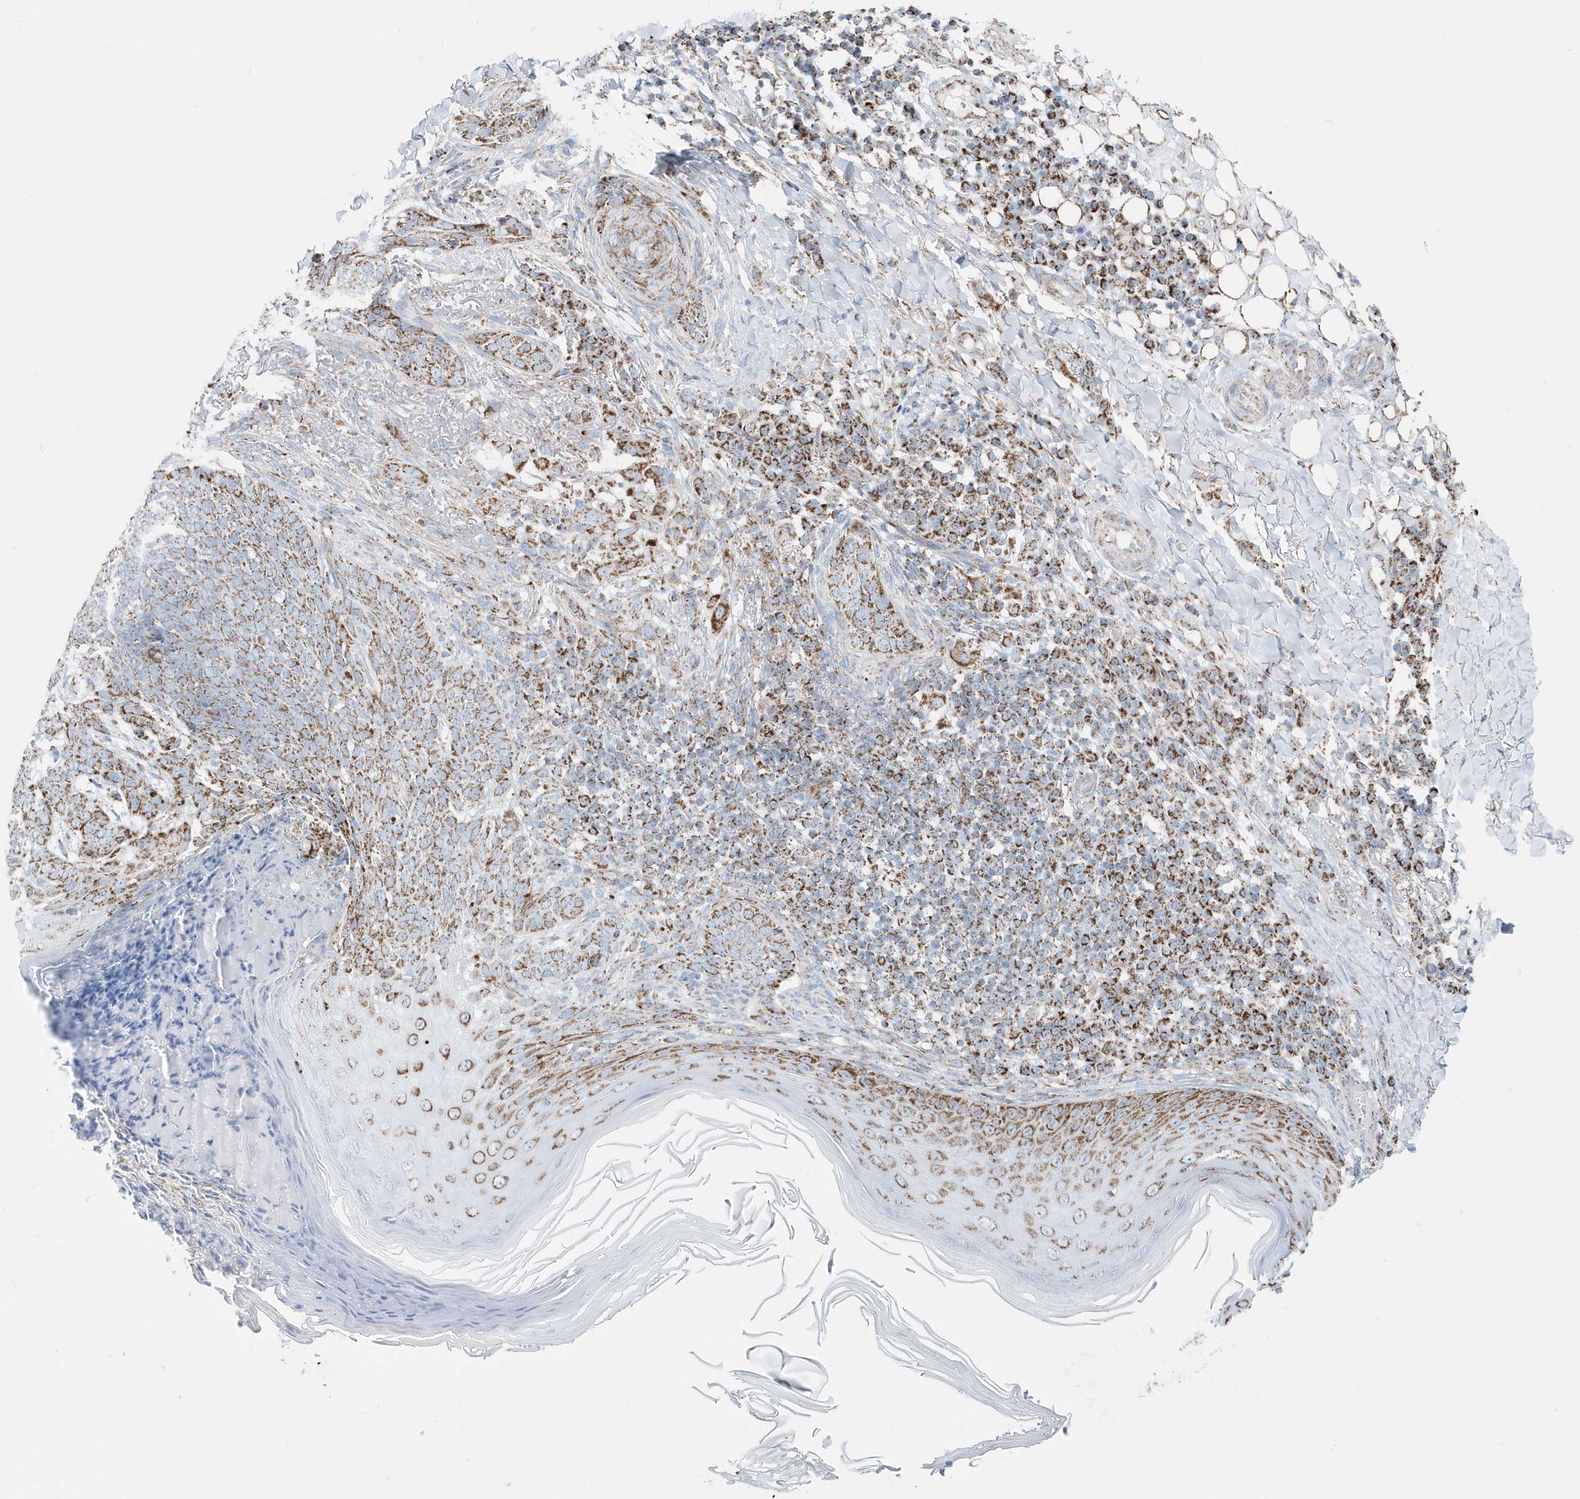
{"staining": {"intensity": "moderate", "quantity": ">75%", "location": "cytoplasmic/membranous"}, "tissue": "skin cancer", "cell_type": "Tumor cells", "image_type": "cancer", "snomed": [{"axis": "morphology", "description": "Basal cell carcinoma"}, {"axis": "topography", "description": "Skin"}], "caption": "Skin cancer (basal cell carcinoma) stained with a brown dye demonstrates moderate cytoplasmic/membranous positive positivity in about >75% of tumor cells.", "gene": "TMCO6", "patient": {"sex": "male", "age": 85}}